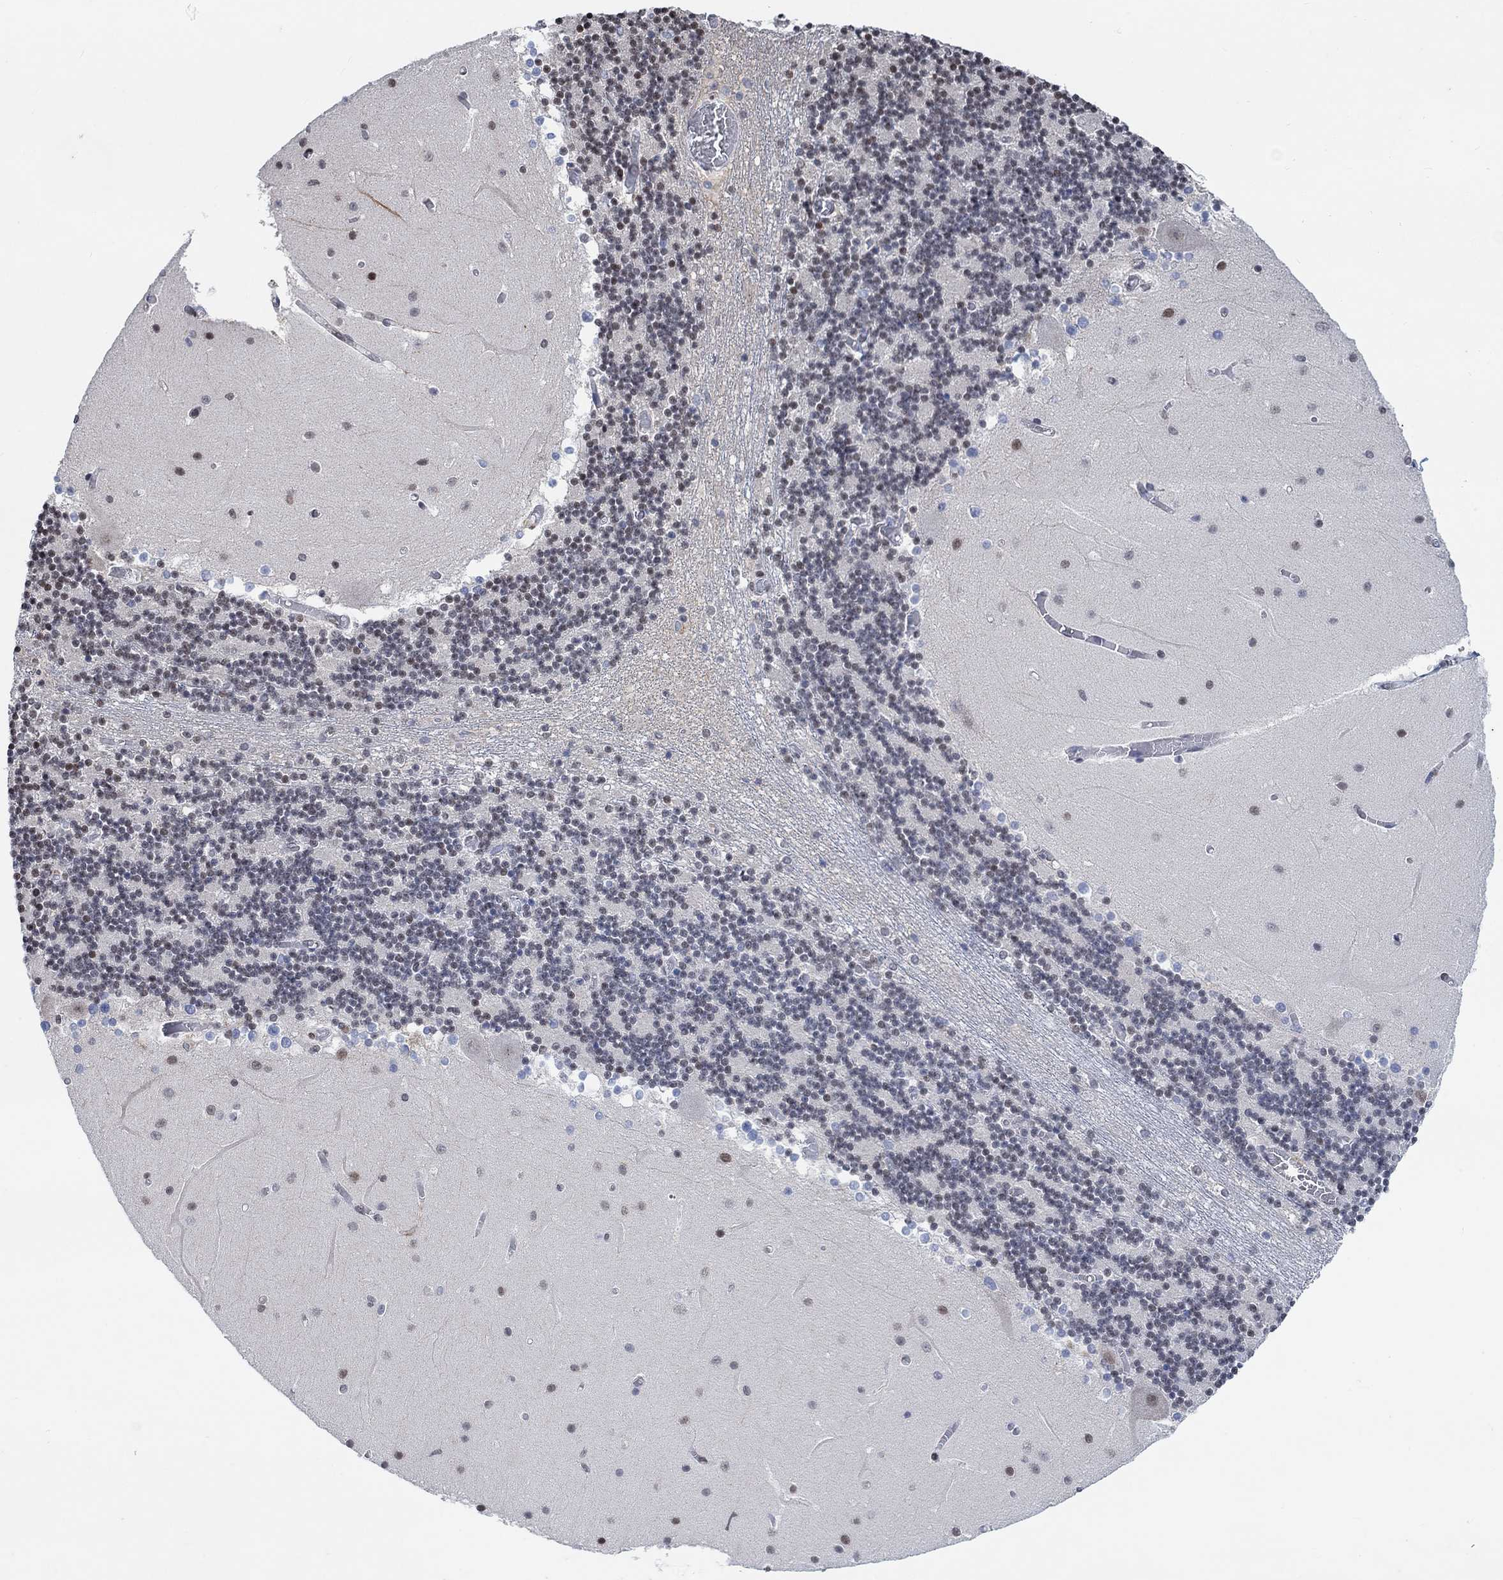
{"staining": {"intensity": "weak", "quantity": "<25%", "location": "nuclear"}, "tissue": "cerebellum", "cell_type": "Cells in granular layer", "image_type": "normal", "snomed": [{"axis": "morphology", "description": "Normal tissue, NOS"}, {"axis": "topography", "description": "Cerebellum"}], "caption": "This is an immunohistochemistry (IHC) image of benign human cerebellum. There is no staining in cells in granular layer.", "gene": "USP39", "patient": {"sex": "female", "age": 28}}